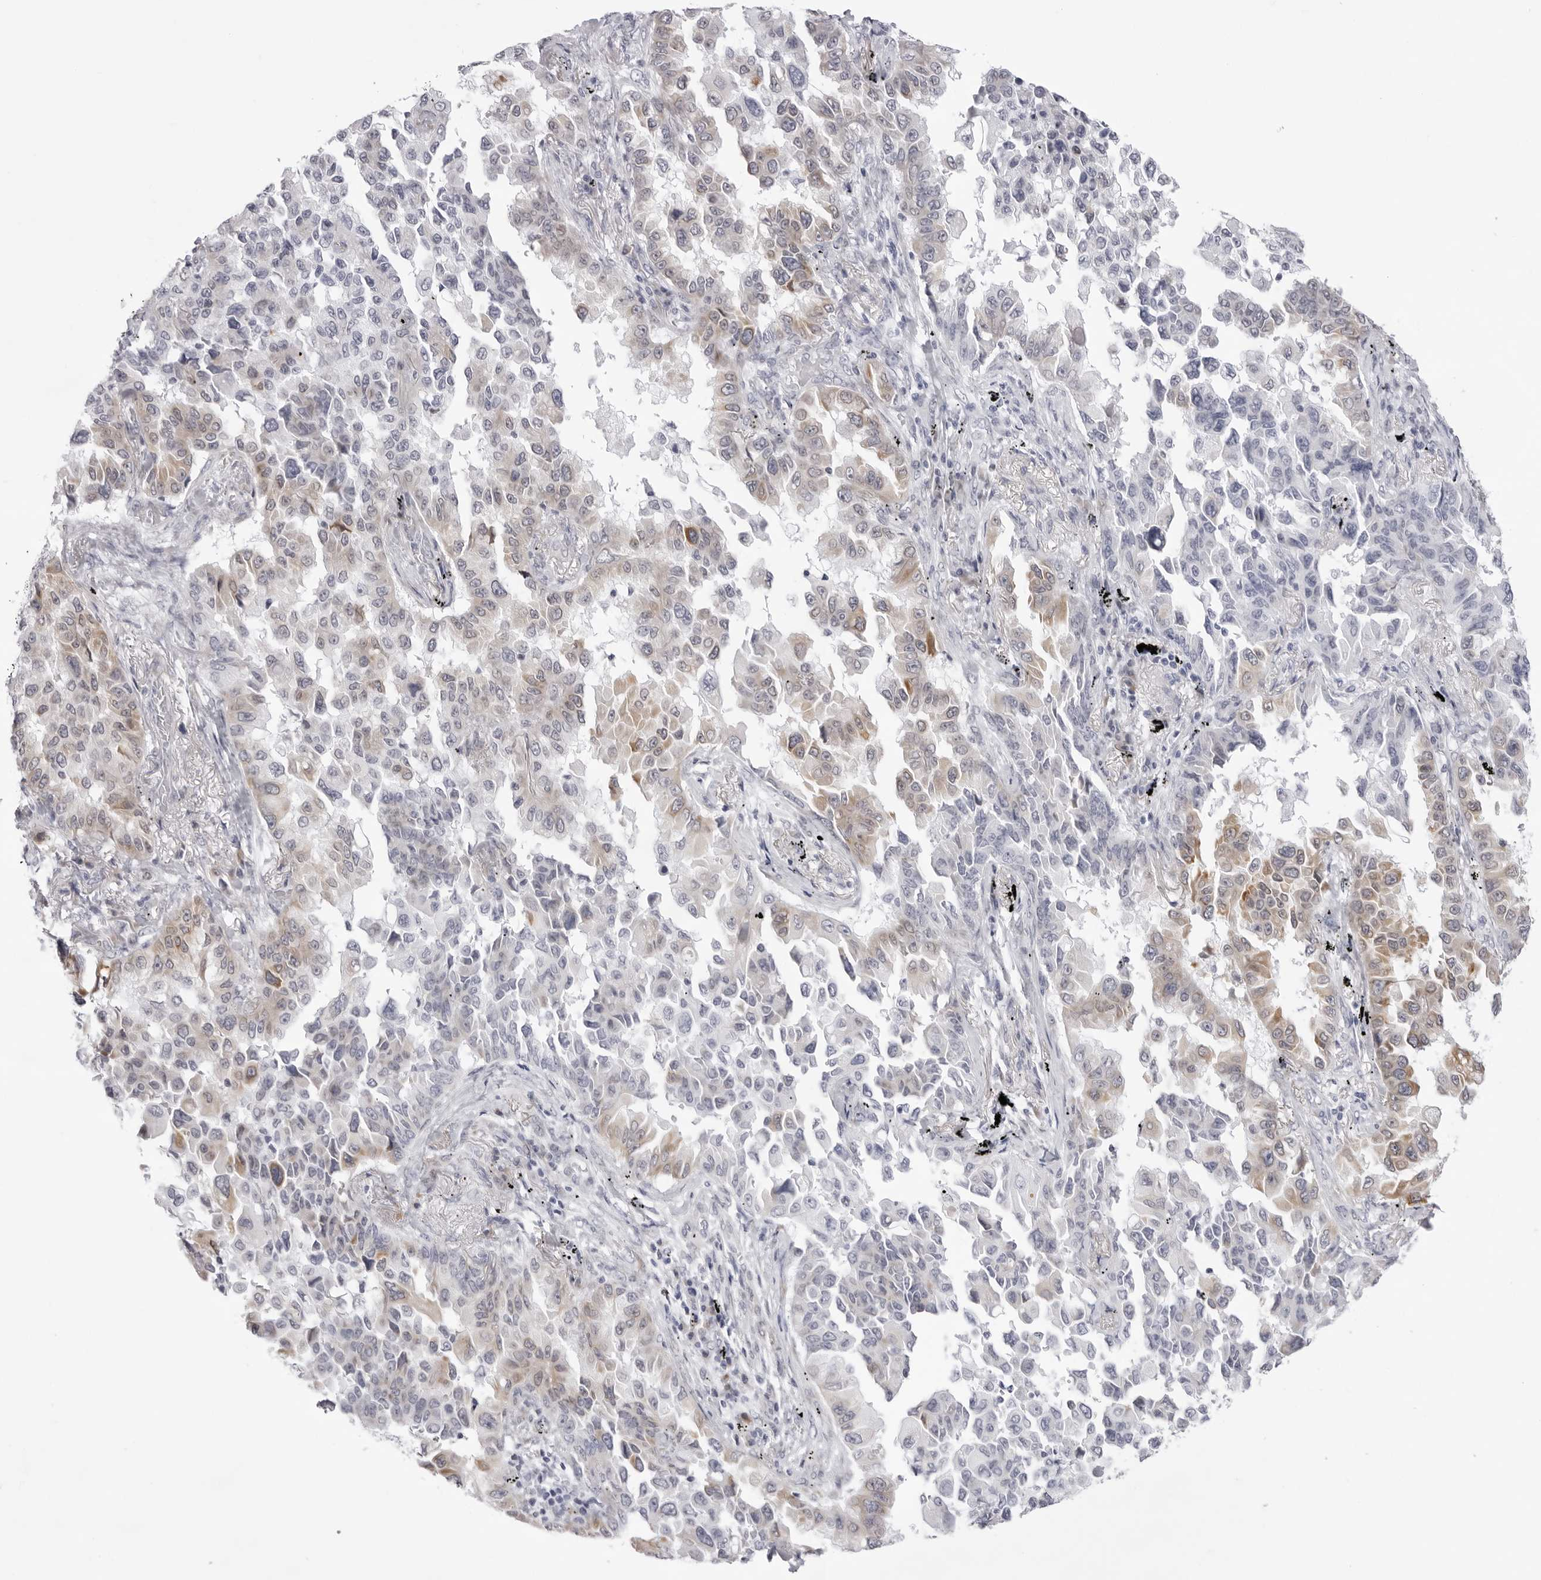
{"staining": {"intensity": "moderate", "quantity": "<25%", "location": "cytoplasmic/membranous"}, "tissue": "lung cancer", "cell_type": "Tumor cells", "image_type": "cancer", "snomed": [{"axis": "morphology", "description": "Adenocarcinoma, NOS"}, {"axis": "topography", "description": "Lung"}], "caption": "Moderate cytoplasmic/membranous expression for a protein is appreciated in approximately <25% of tumor cells of adenocarcinoma (lung) using immunohistochemistry (IHC).", "gene": "SMIM2", "patient": {"sex": "female", "age": 67}}